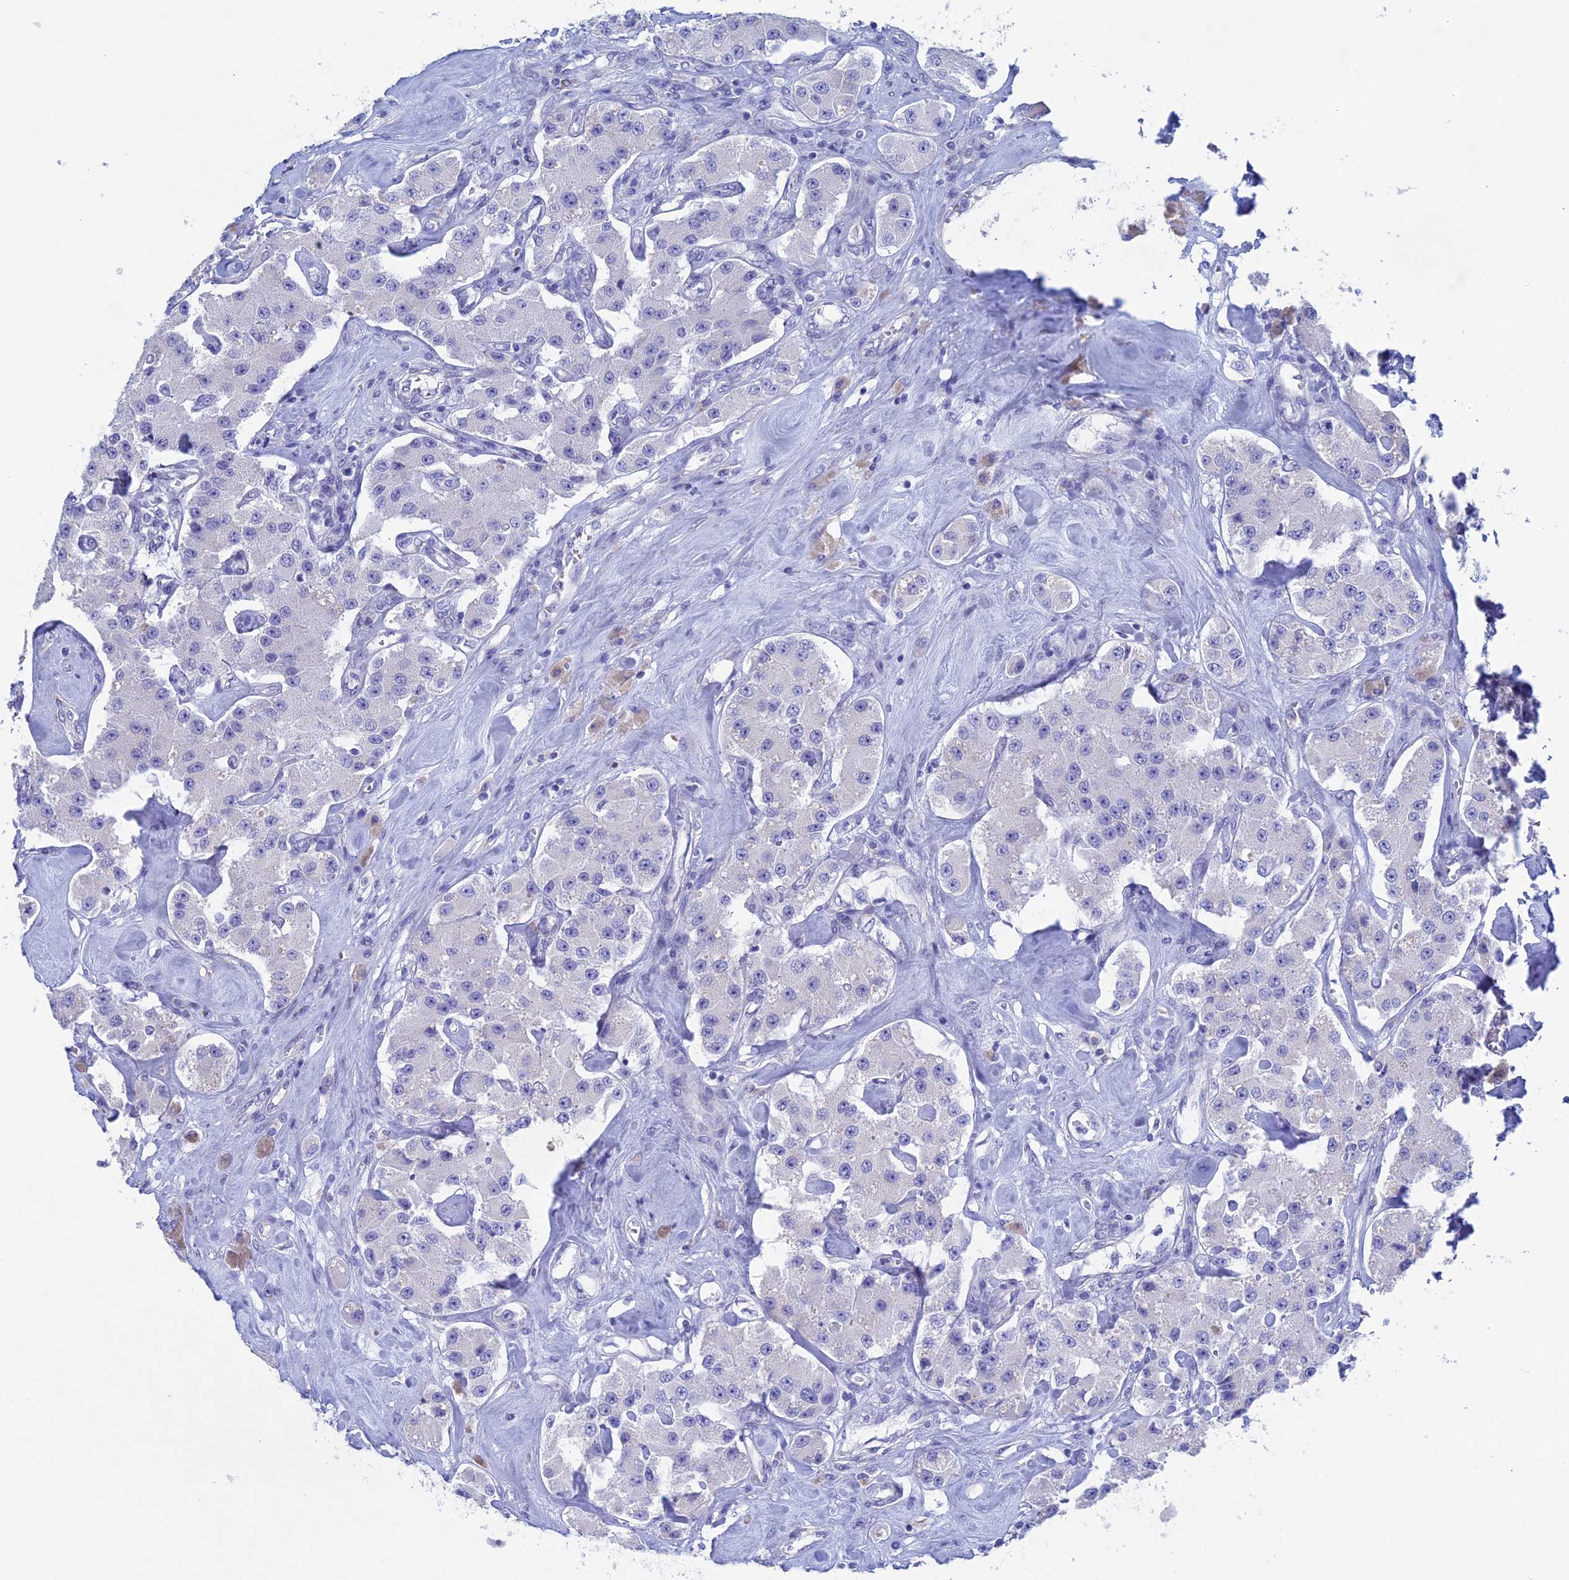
{"staining": {"intensity": "negative", "quantity": "none", "location": "none"}, "tissue": "carcinoid", "cell_type": "Tumor cells", "image_type": "cancer", "snomed": [{"axis": "morphology", "description": "Carcinoid, malignant, NOS"}, {"axis": "topography", "description": "Pancreas"}], "caption": "An image of human carcinoid is negative for staining in tumor cells. (Immunohistochemistry, brightfield microscopy, high magnification).", "gene": "BTBD19", "patient": {"sex": "male", "age": 41}}